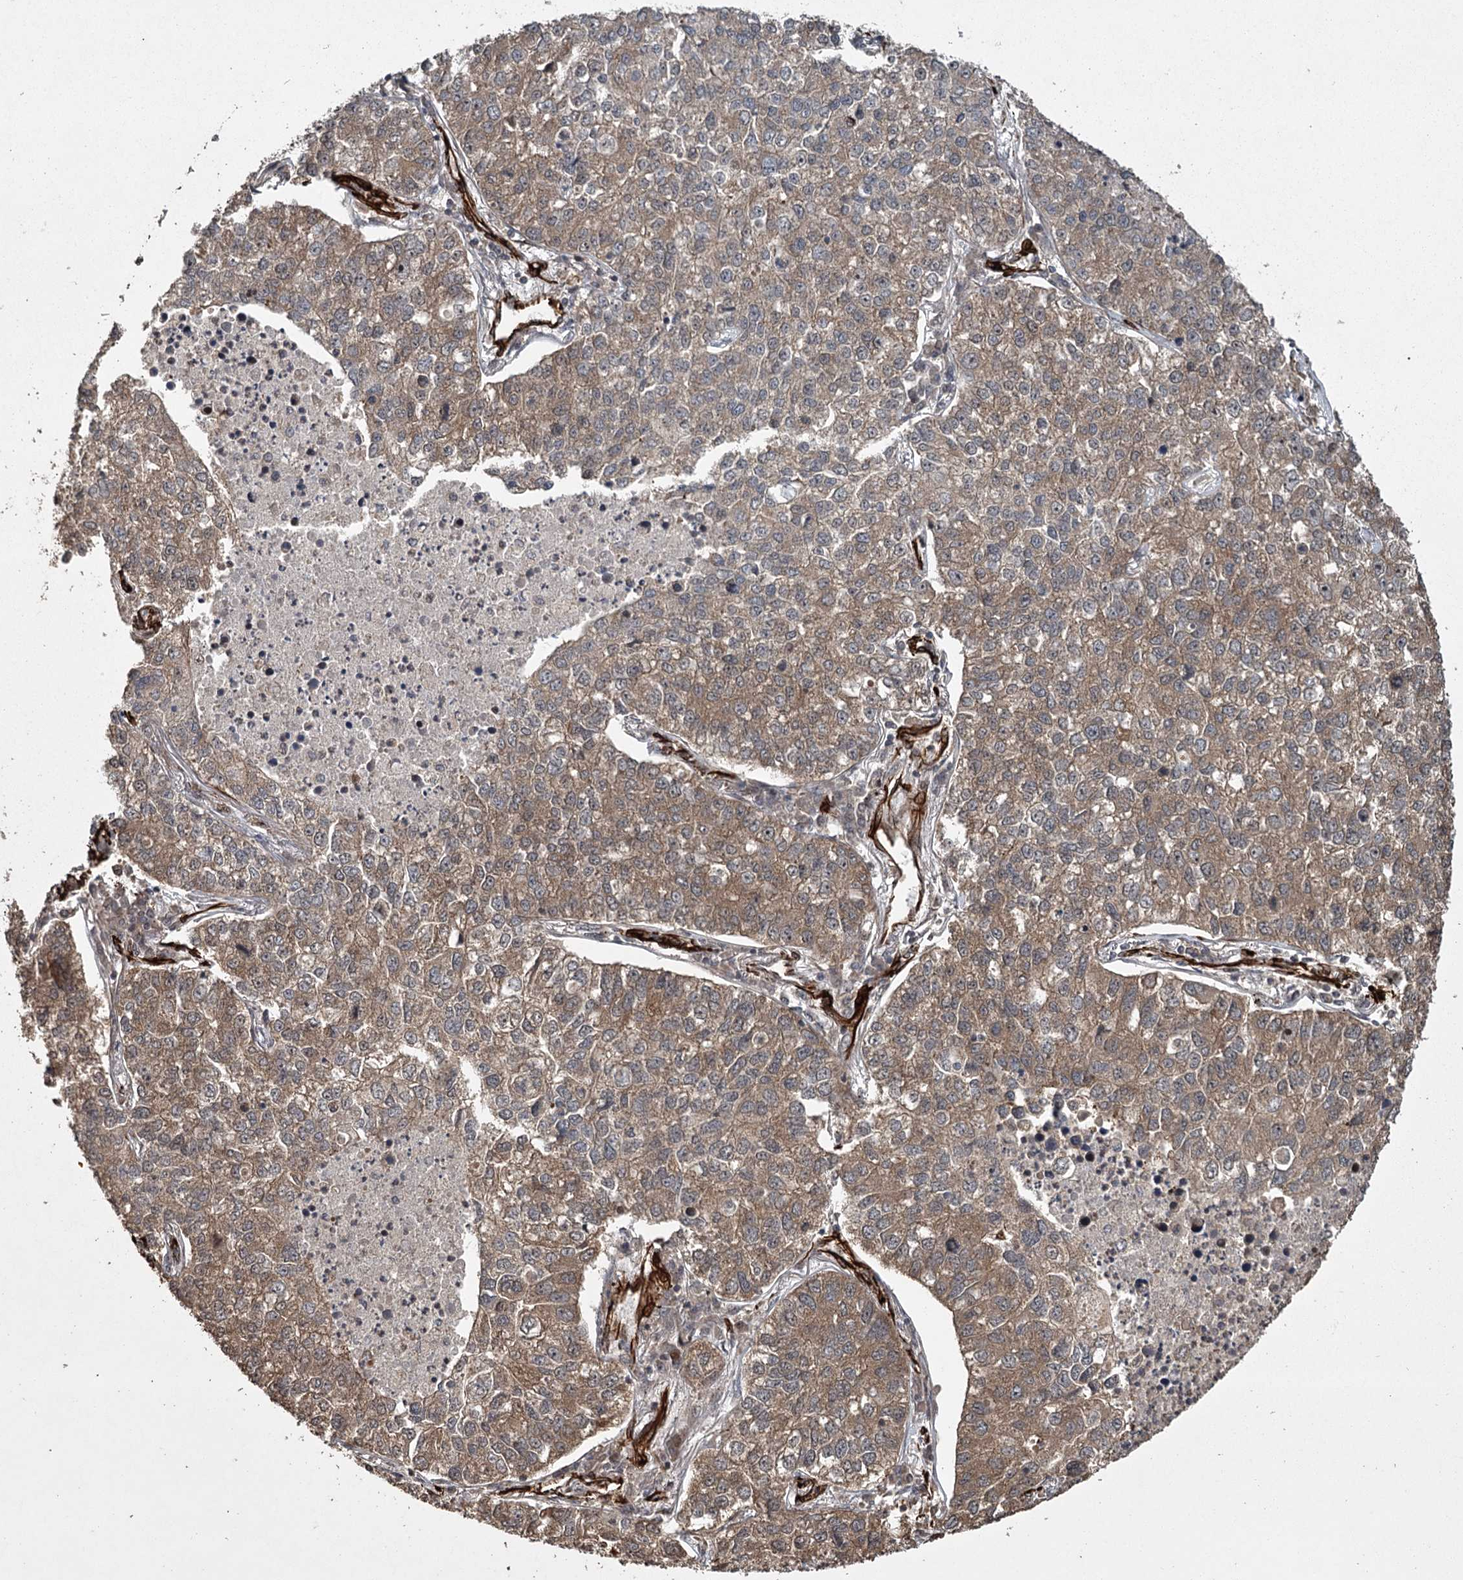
{"staining": {"intensity": "moderate", "quantity": ">75%", "location": "cytoplasmic/membranous"}, "tissue": "lung cancer", "cell_type": "Tumor cells", "image_type": "cancer", "snomed": [{"axis": "morphology", "description": "Adenocarcinoma, NOS"}, {"axis": "topography", "description": "Lung"}], "caption": "Immunohistochemistry image of human lung cancer stained for a protein (brown), which displays medium levels of moderate cytoplasmic/membranous positivity in approximately >75% of tumor cells.", "gene": "RPAP3", "patient": {"sex": "male", "age": 49}}